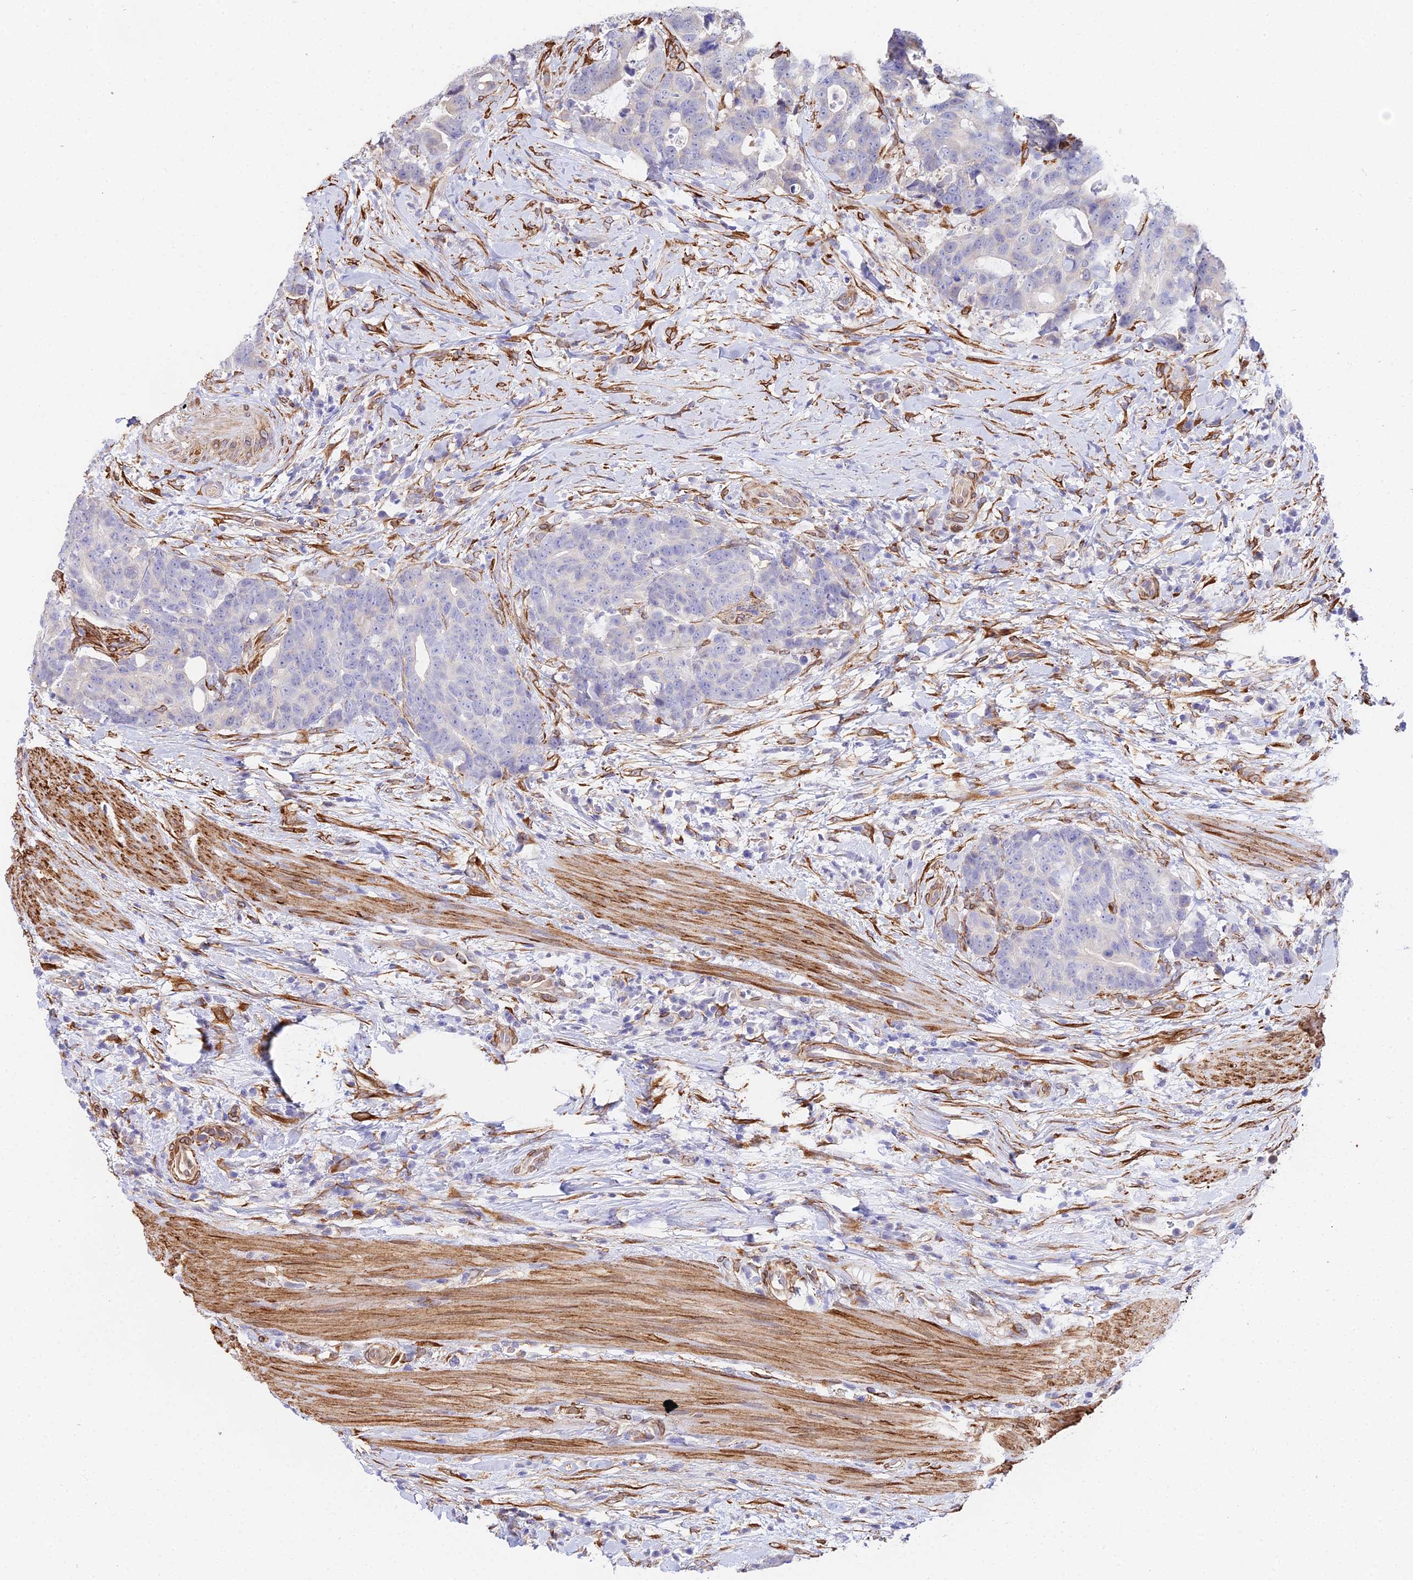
{"staining": {"intensity": "negative", "quantity": "none", "location": "none"}, "tissue": "colorectal cancer", "cell_type": "Tumor cells", "image_type": "cancer", "snomed": [{"axis": "morphology", "description": "Adenocarcinoma, NOS"}, {"axis": "topography", "description": "Colon"}], "caption": "This is a photomicrograph of immunohistochemistry staining of colorectal cancer, which shows no positivity in tumor cells. (DAB IHC, high magnification).", "gene": "MXRA7", "patient": {"sex": "female", "age": 82}}